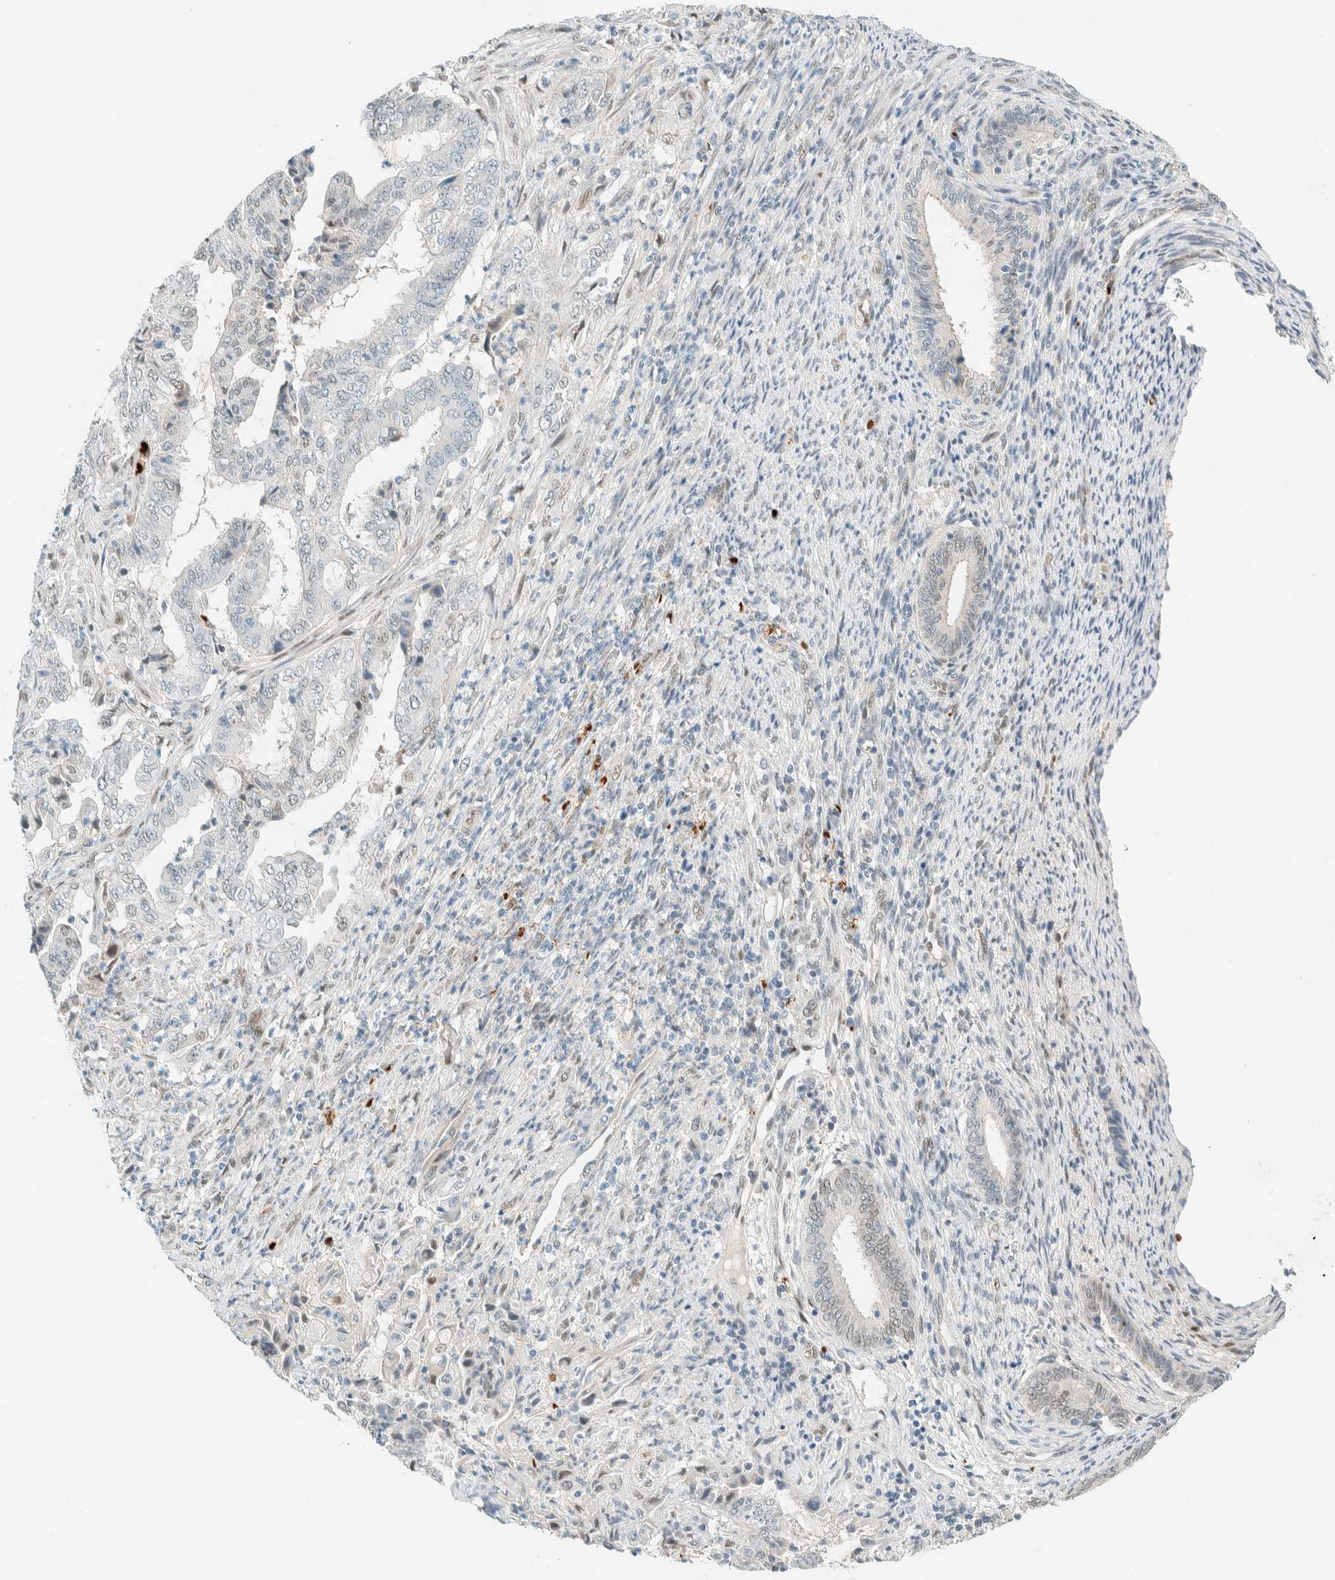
{"staining": {"intensity": "negative", "quantity": "none", "location": "none"}, "tissue": "endometrial cancer", "cell_type": "Tumor cells", "image_type": "cancer", "snomed": [{"axis": "morphology", "description": "Adenocarcinoma, NOS"}, {"axis": "topography", "description": "Endometrium"}], "caption": "This is a micrograph of immunohistochemistry staining of endometrial adenocarcinoma, which shows no expression in tumor cells.", "gene": "TSTD2", "patient": {"sex": "female", "age": 51}}